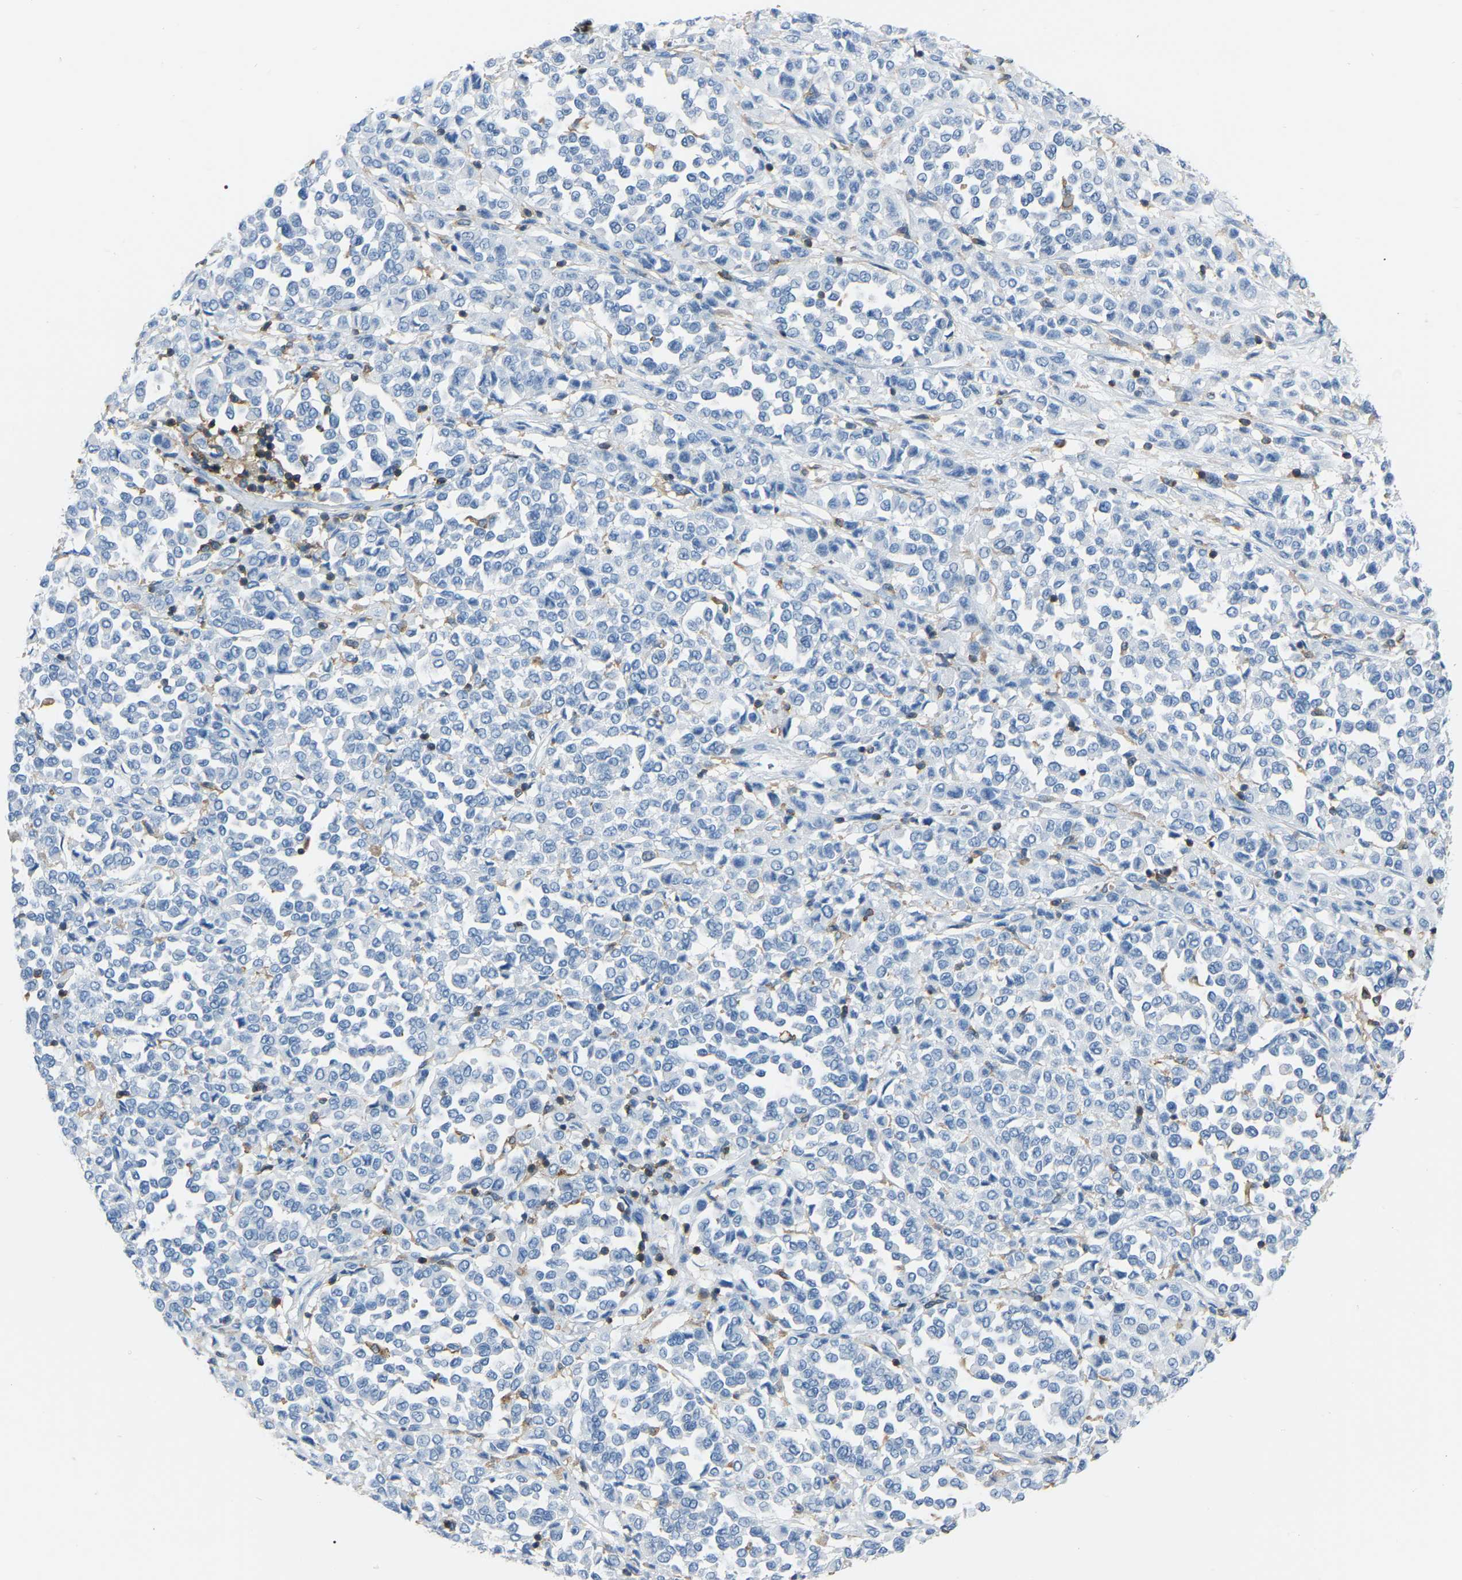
{"staining": {"intensity": "negative", "quantity": "none", "location": "none"}, "tissue": "melanoma", "cell_type": "Tumor cells", "image_type": "cancer", "snomed": [{"axis": "morphology", "description": "Malignant melanoma, Metastatic site"}, {"axis": "topography", "description": "Pancreas"}], "caption": "DAB (3,3'-diaminobenzidine) immunohistochemical staining of melanoma shows no significant positivity in tumor cells.", "gene": "ARHGAP45", "patient": {"sex": "female", "age": 30}}